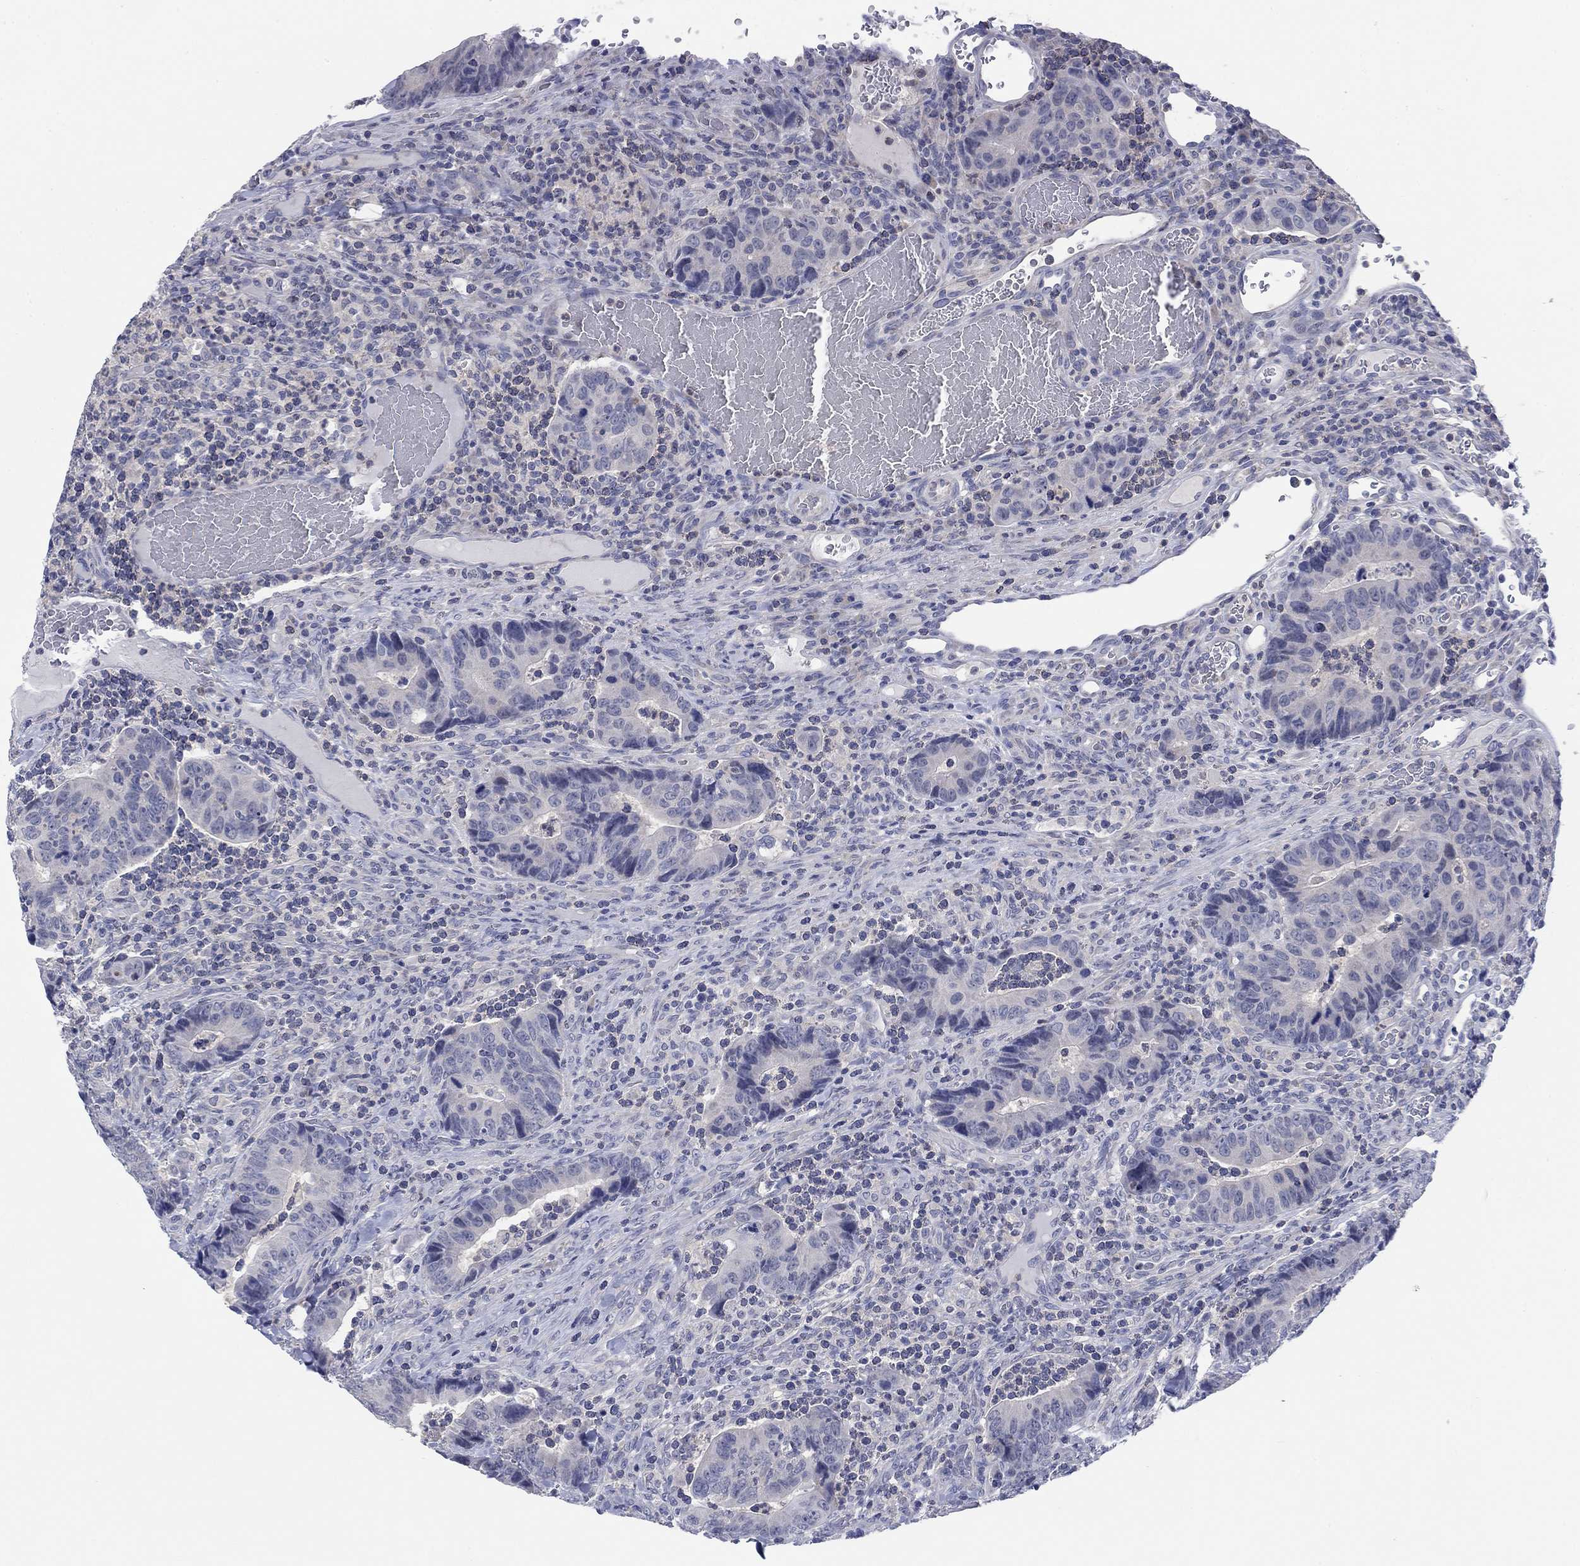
{"staining": {"intensity": "negative", "quantity": "none", "location": "none"}, "tissue": "colorectal cancer", "cell_type": "Tumor cells", "image_type": "cancer", "snomed": [{"axis": "morphology", "description": "Adenocarcinoma, NOS"}, {"axis": "topography", "description": "Colon"}], "caption": "Colorectal adenocarcinoma stained for a protein using immunohistochemistry shows no expression tumor cells.", "gene": "FER1L6", "patient": {"sex": "female", "age": 56}}